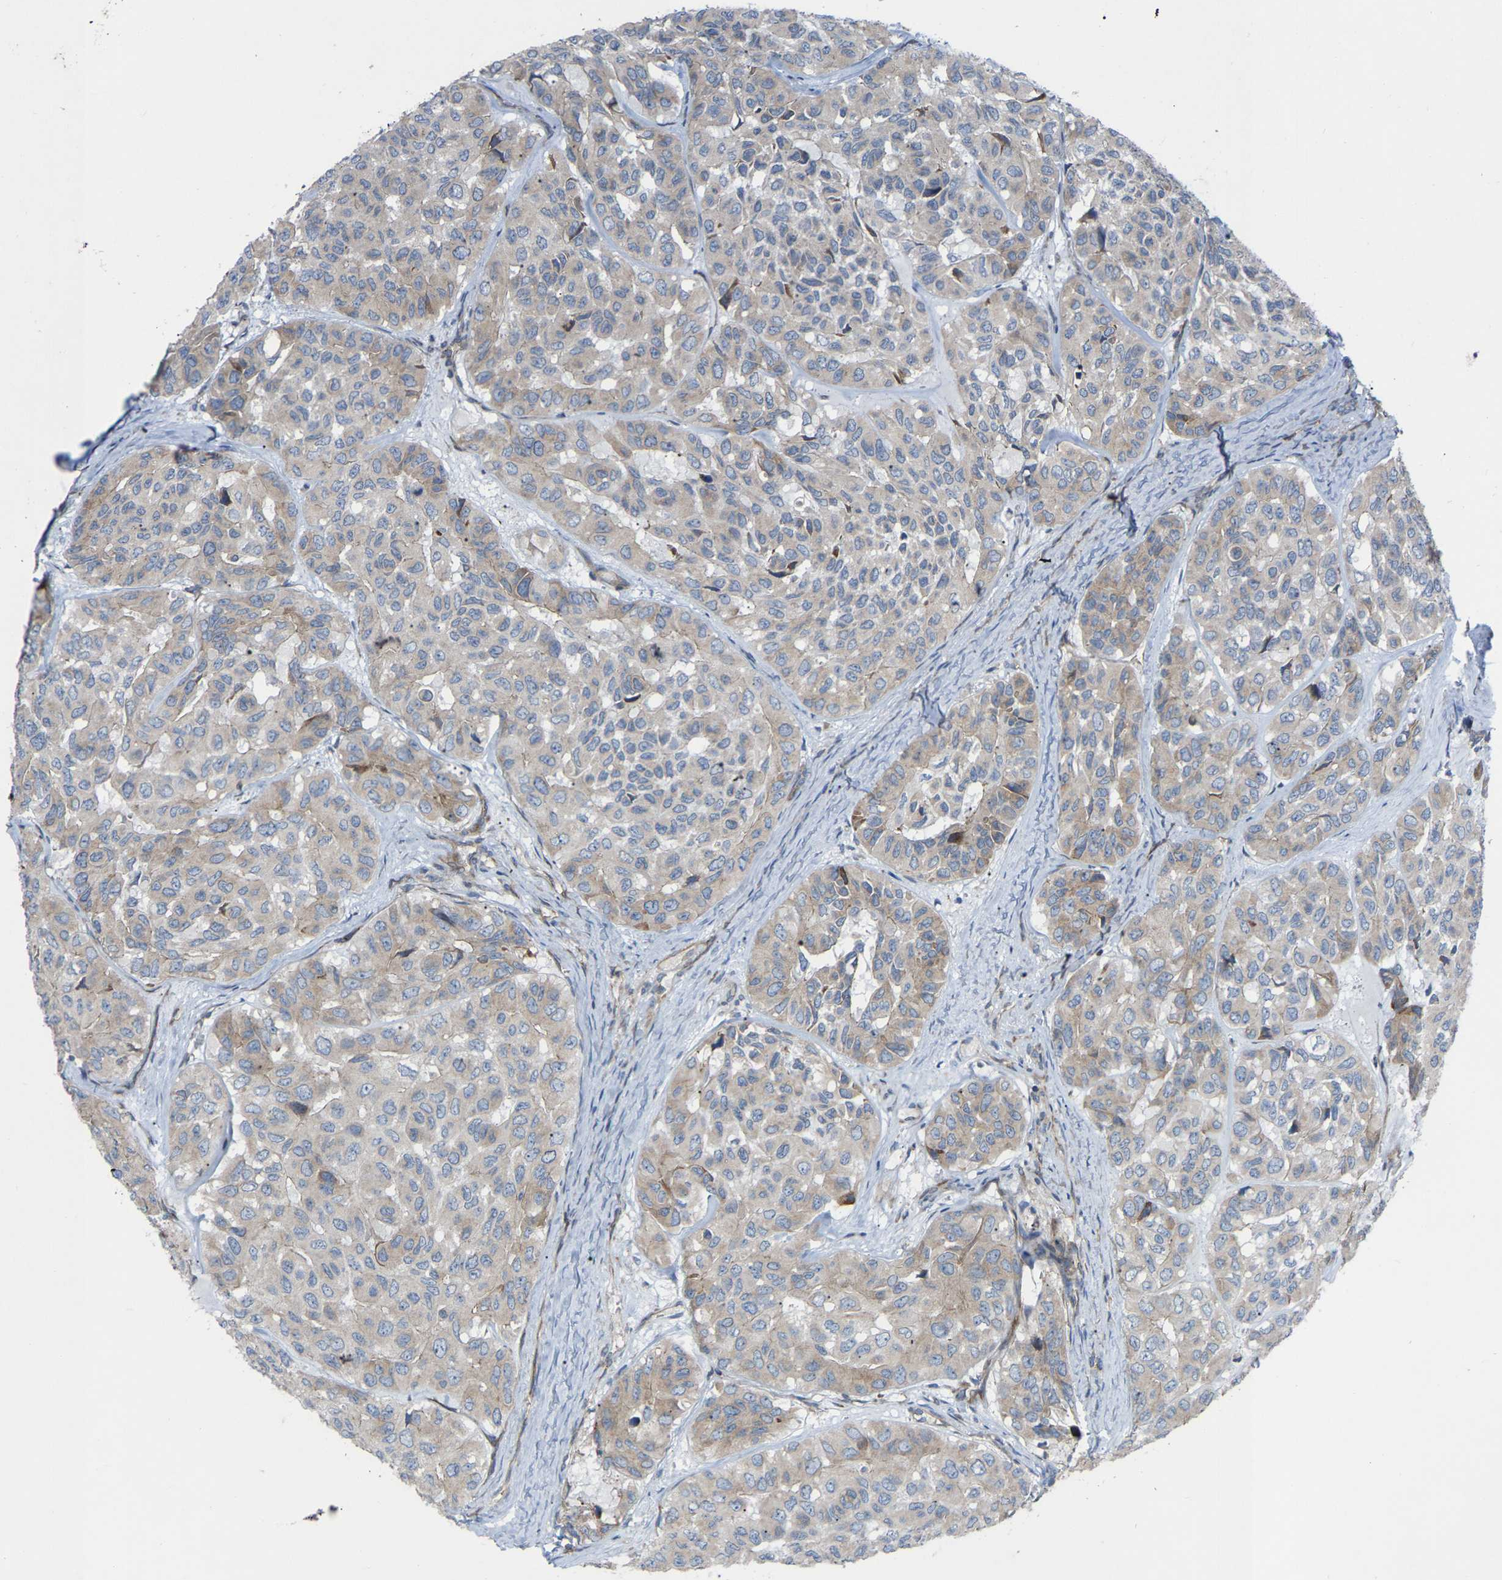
{"staining": {"intensity": "negative", "quantity": "none", "location": "none"}, "tissue": "head and neck cancer", "cell_type": "Tumor cells", "image_type": "cancer", "snomed": [{"axis": "morphology", "description": "Adenocarcinoma, NOS"}, {"axis": "topography", "description": "Salivary gland, NOS"}, {"axis": "topography", "description": "Head-Neck"}], "caption": "This is a photomicrograph of immunohistochemistry (IHC) staining of head and neck cancer, which shows no positivity in tumor cells.", "gene": "TOR1B", "patient": {"sex": "female", "age": 76}}